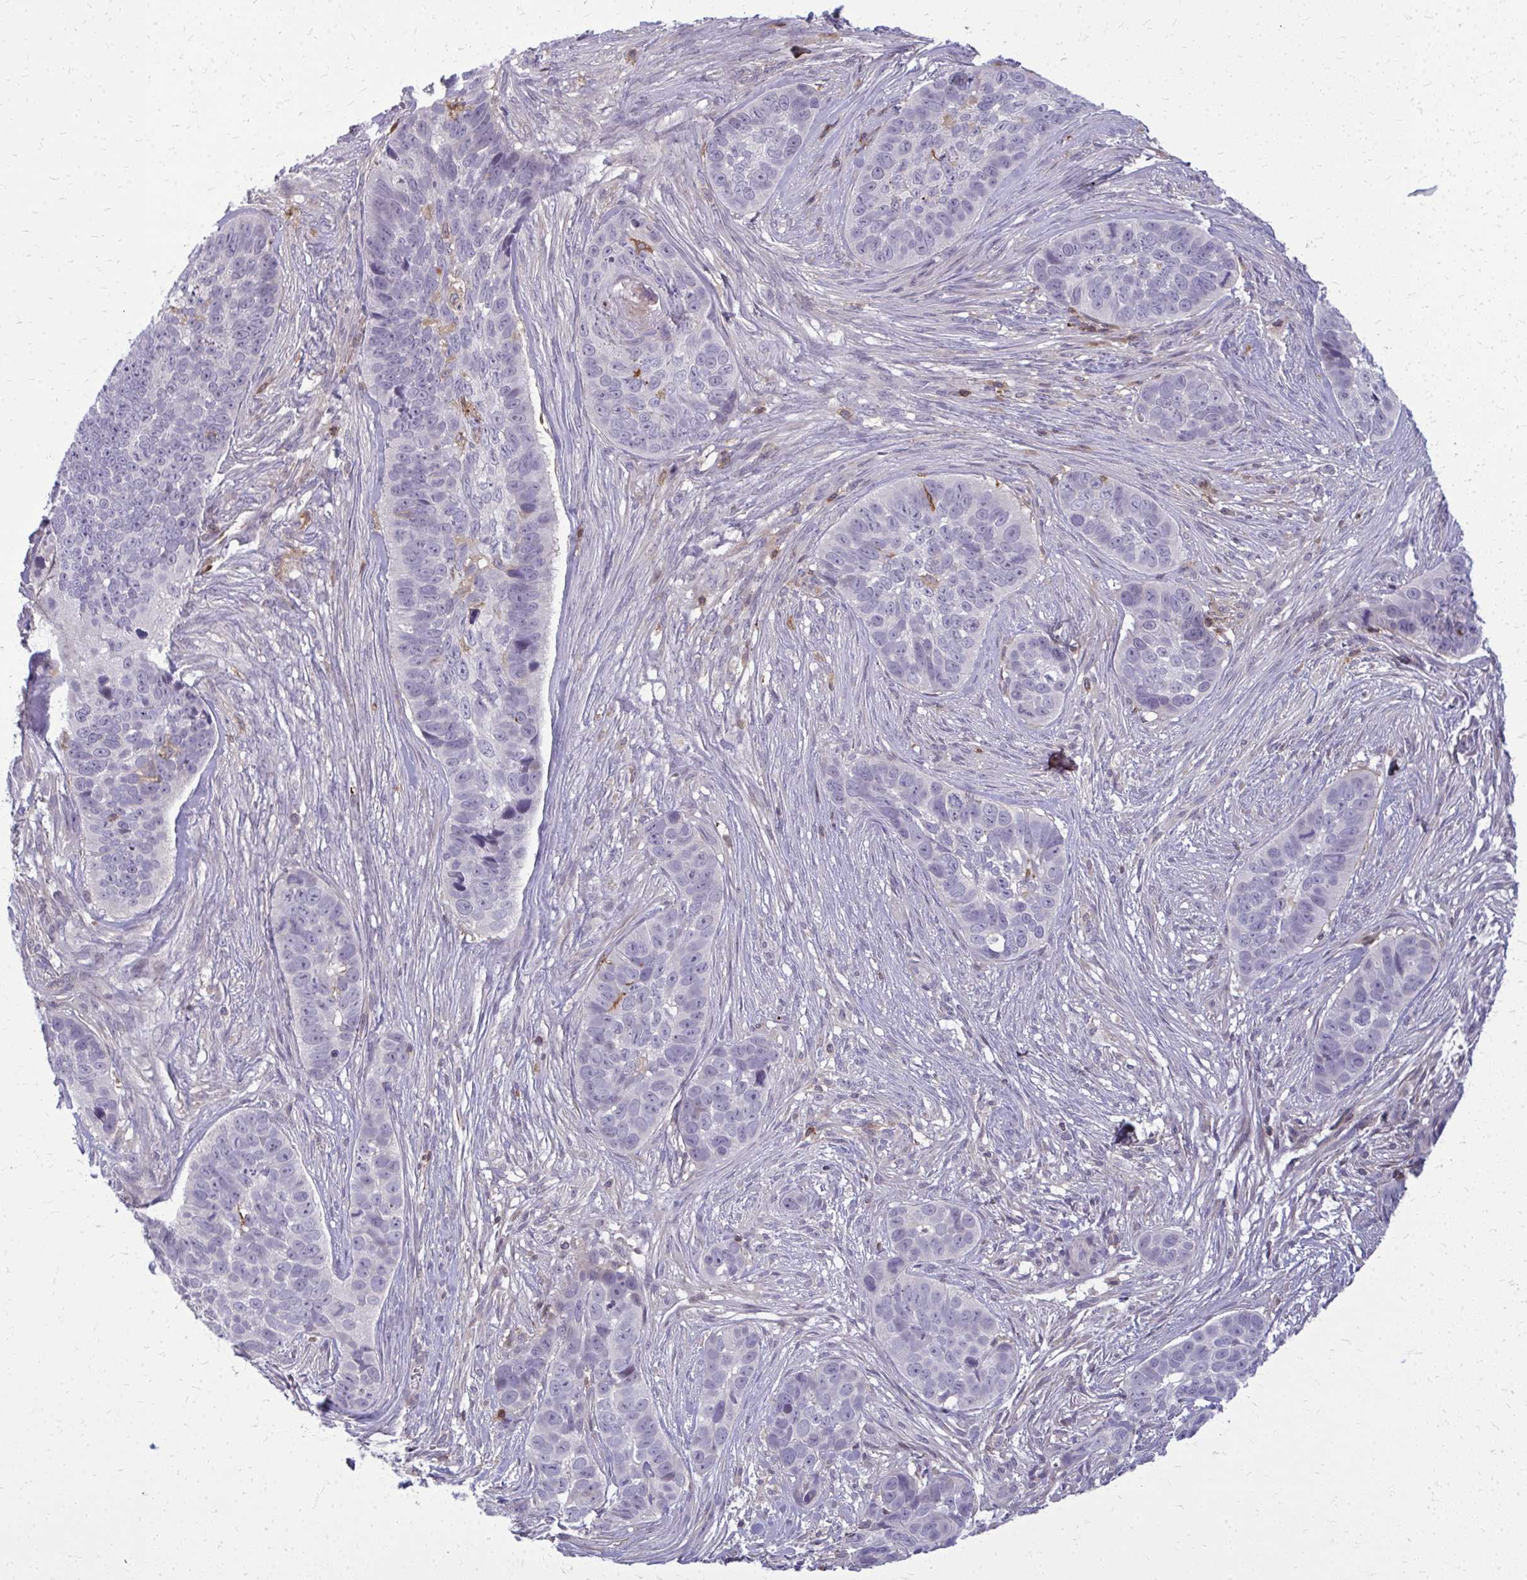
{"staining": {"intensity": "negative", "quantity": "none", "location": "none"}, "tissue": "skin cancer", "cell_type": "Tumor cells", "image_type": "cancer", "snomed": [{"axis": "morphology", "description": "Basal cell carcinoma"}, {"axis": "topography", "description": "Skin"}], "caption": "This photomicrograph is of skin cancer stained with immunohistochemistry to label a protein in brown with the nuclei are counter-stained blue. There is no expression in tumor cells.", "gene": "AP5M1", "patient": {"sex": "female", "age": 82}}